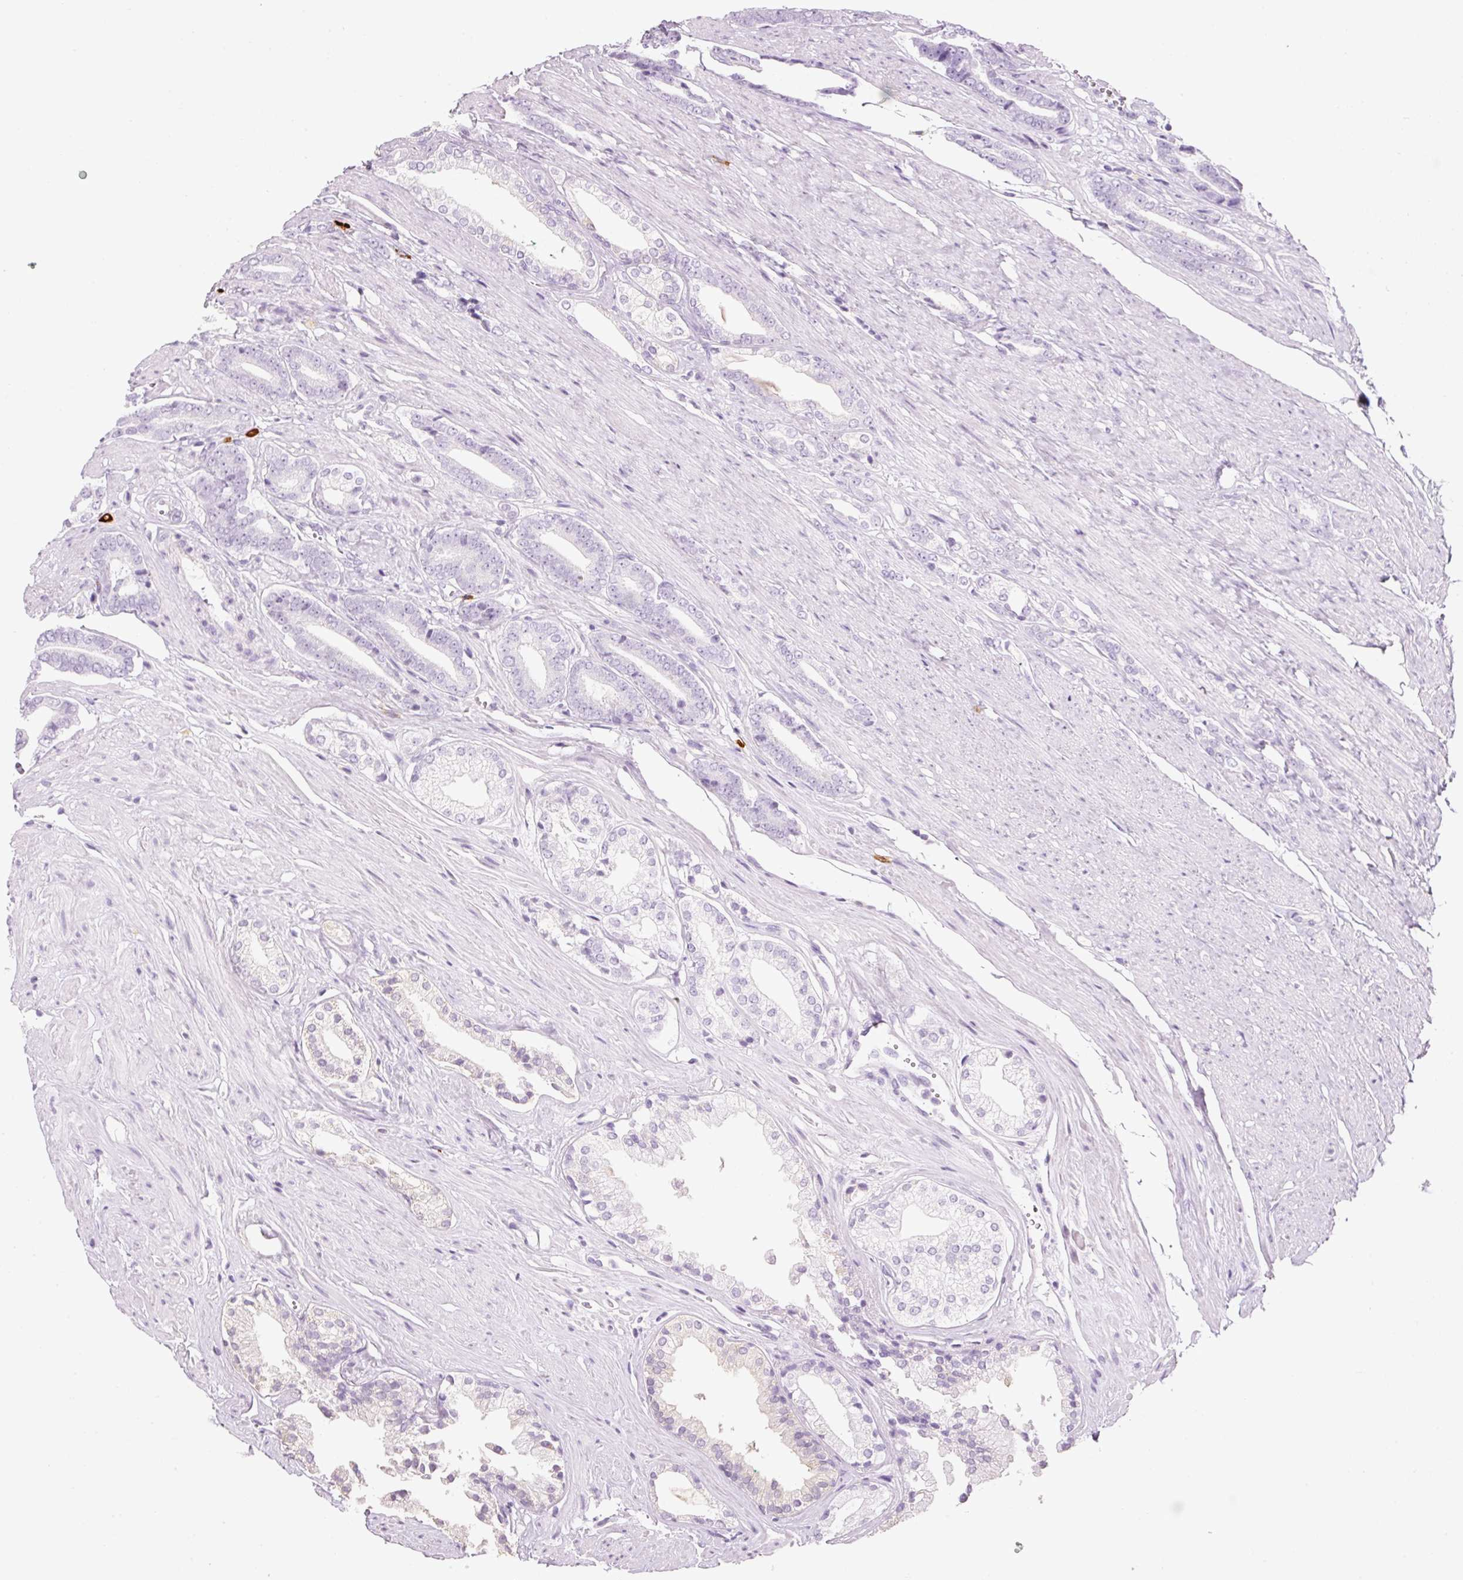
{"staining": {"intensity": "negative", "quantity": "none", "location": "none"}, "tissue": "prostate cancer", "cell_type": "Tumor cells", "image_type": "cancer", "snomed": [{"axis": "morphology", "description": "Adenocarcinoma, NOS"}, {"axis": "topography", "description": "Prostate and seminal vesicle, NOS"}], "caption": "Prostate cancer (adenocarcinoma) was stained to show a protein in brown. There is no significant staining in tumor cells.", "gene": "CMA1", "patient": {"sex": "male", "age": 76}}